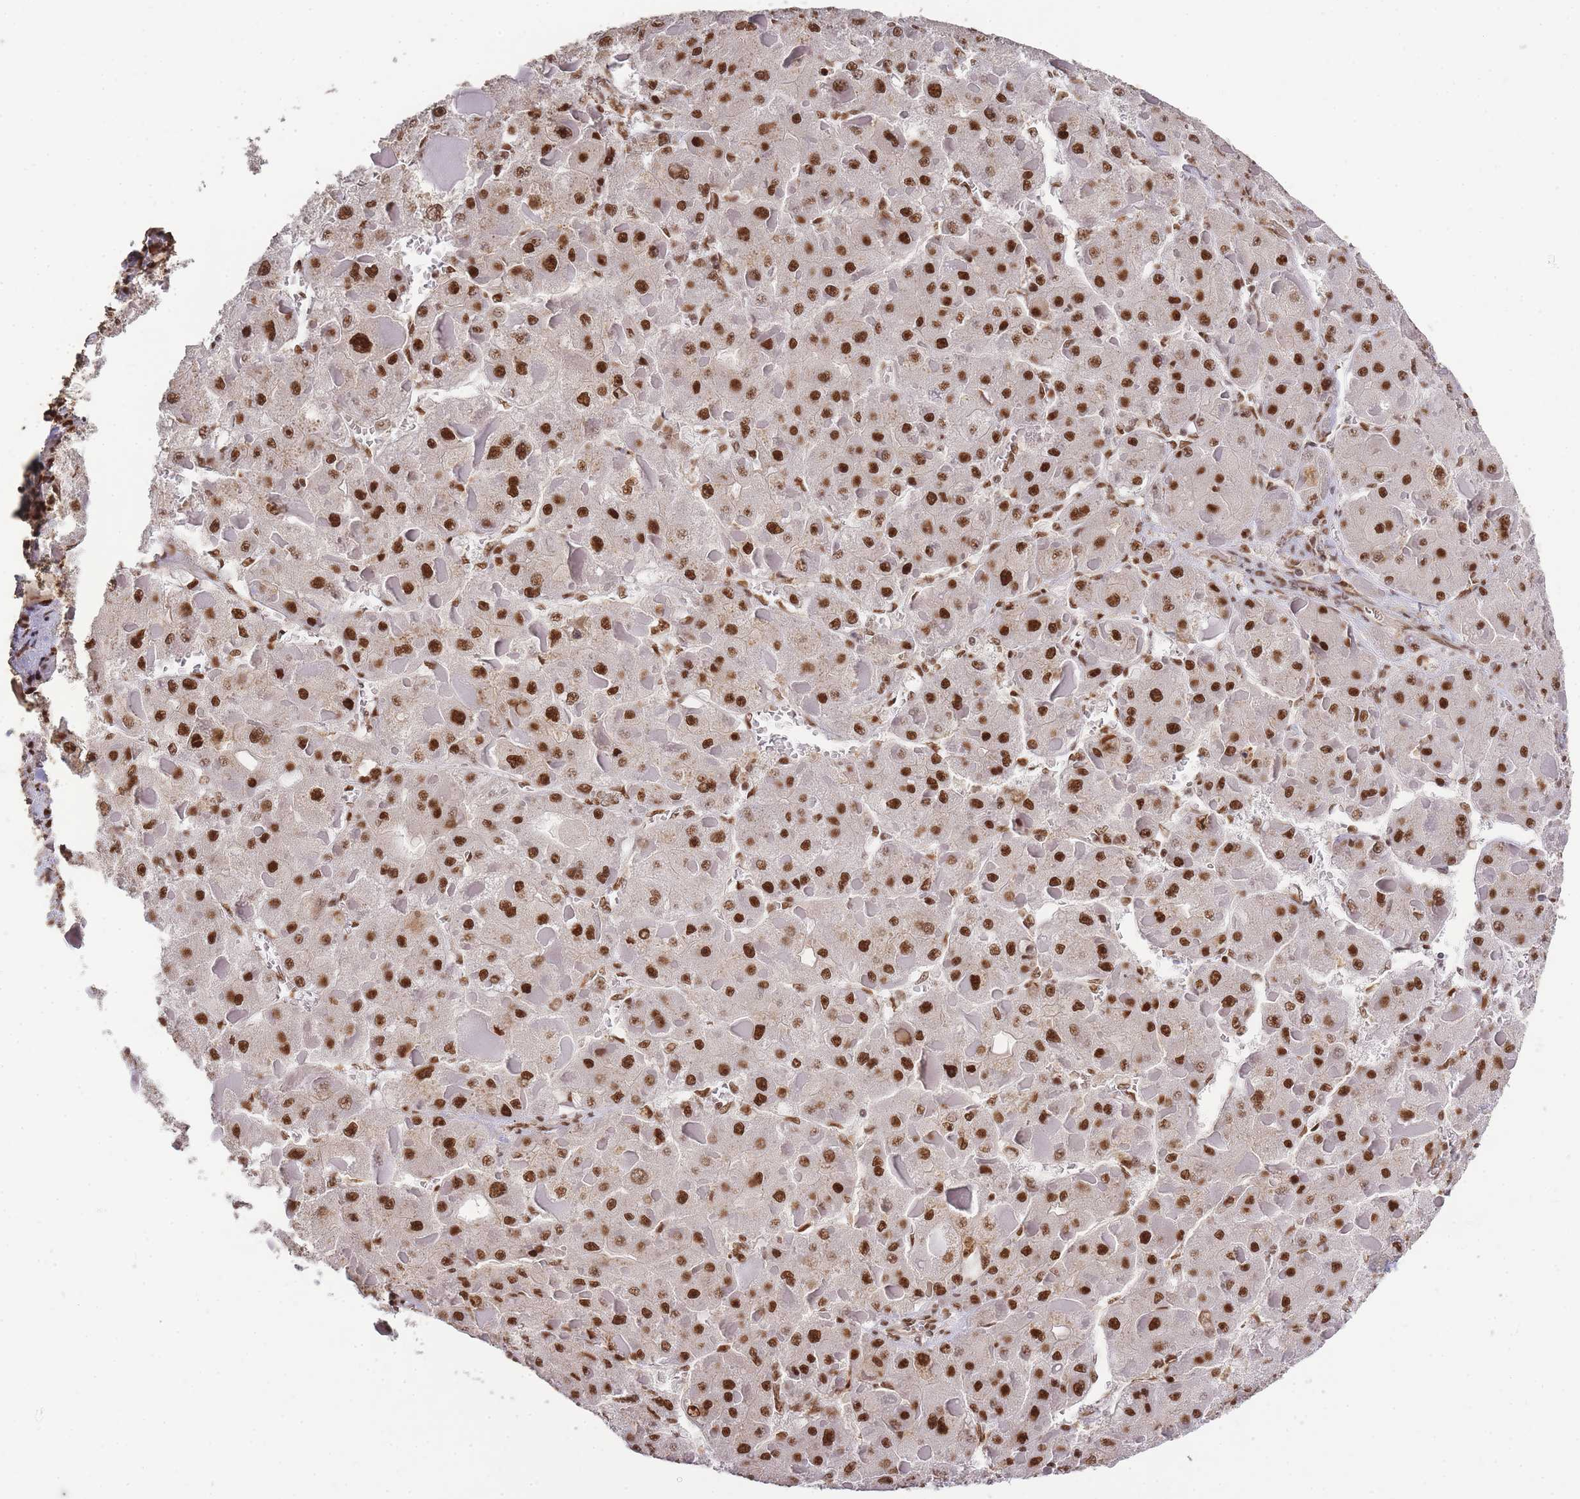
{"staining": {"intensity": "strong", "quantity": ">75%", "location": "nuclear"}, "tissue": "liver cancer", "cell_type": "Tumor cells", "image_type": "cancer", "snomed": [{"axis": "morphology", "description": "Carcinoma, Hepatocellular, NOS"}, {"axis": "topography", "description": "Liver"}], "caption": "Immunohistochemical staining of hepatocellular carcinoma (liver) reveals high levels of strong nuclear positivity in about >75% of tumor cells. The protein is shown in brown color, while the nuclei are stained blue.", "gene": "PRKDC", "patient": {"sex": "female", "age": 73}}